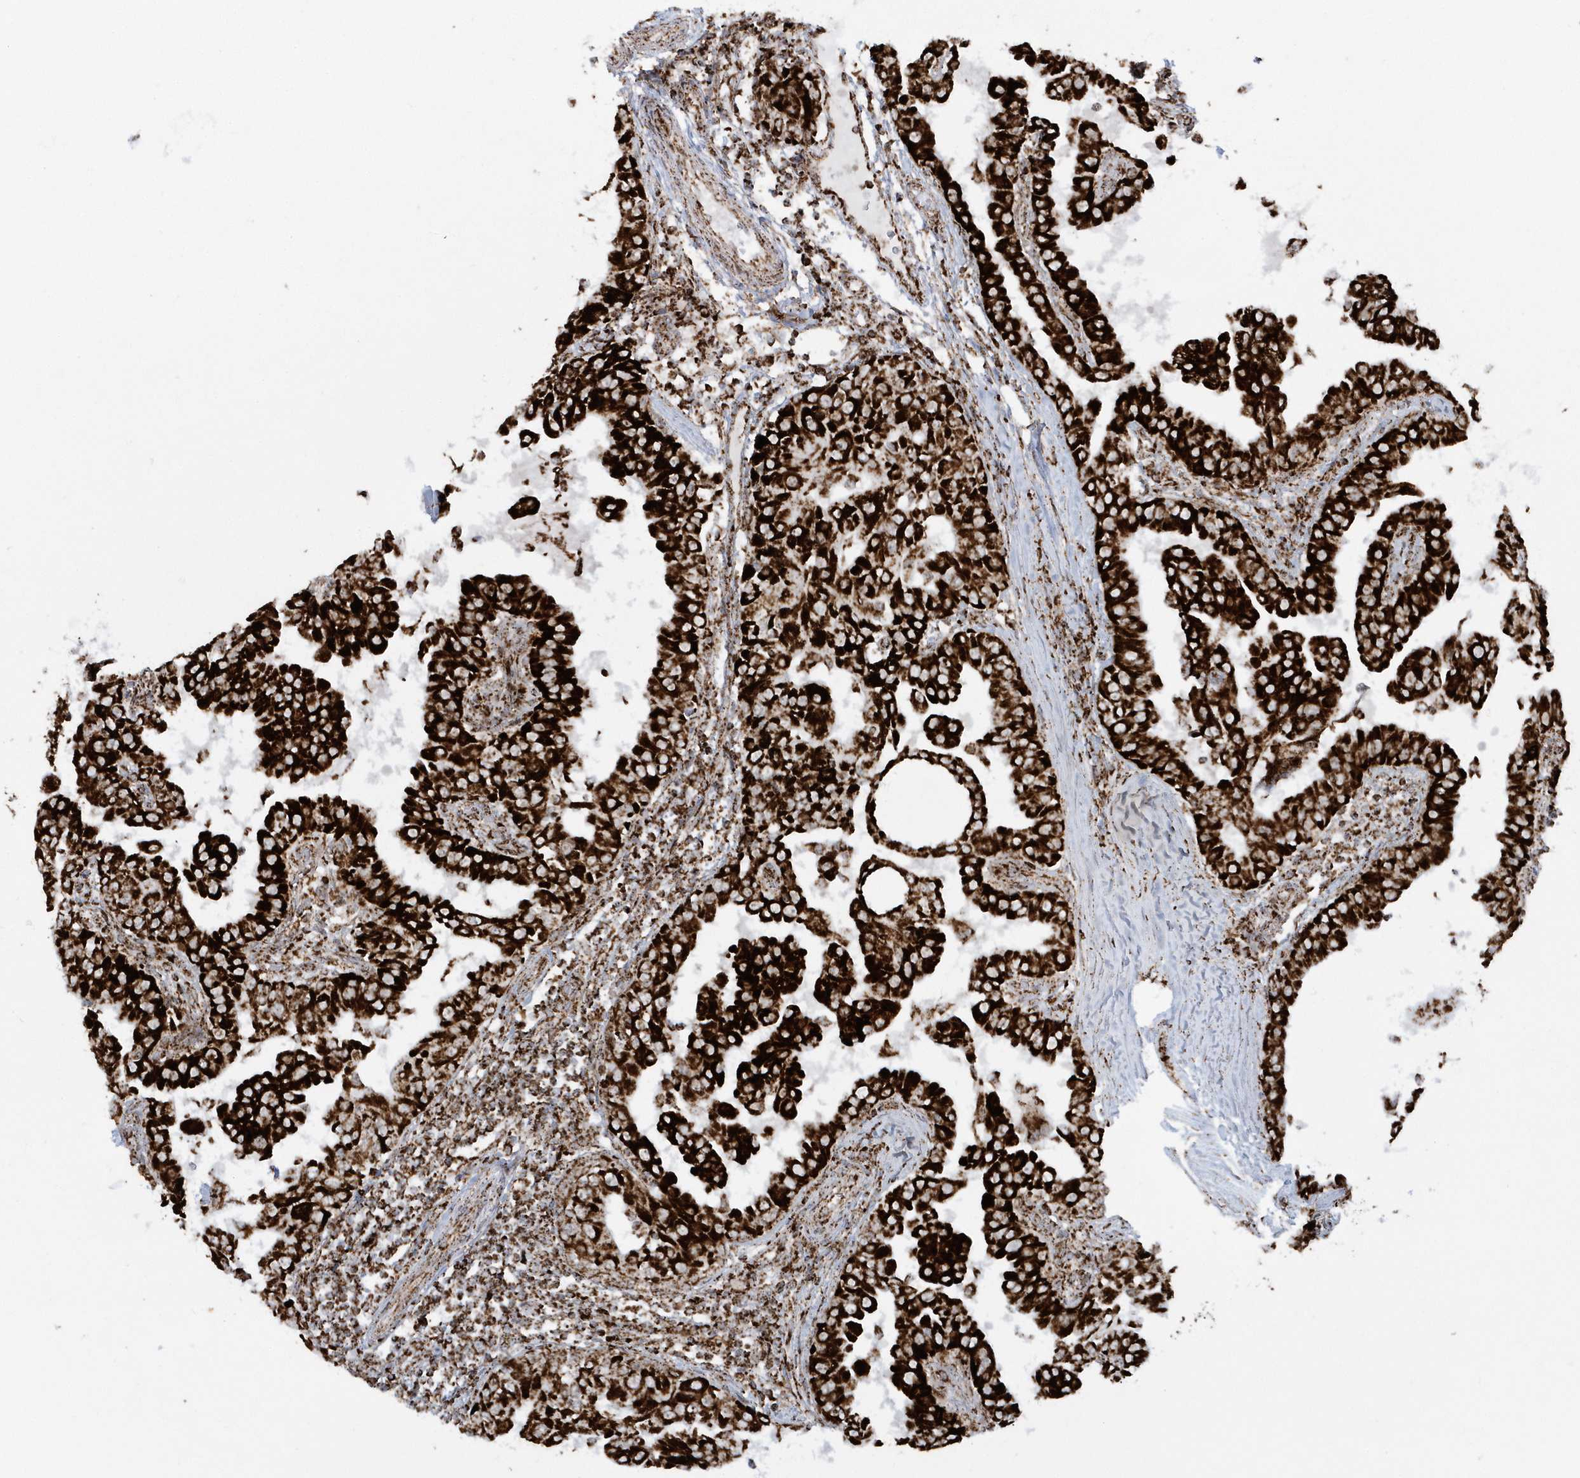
{"staining": {"intensity": "strong", "quantity": ">75%", "location": "cytoplasmic/membranous"}, "tissue": "thyroid cancer", "cell_type": "Tumor cells", "image_type": "cancer", "snomed": [{"axis": "morphology", "description": "Papillary adenocarcinoma, NOS"}, {"axis": "topography", "description": "Thyroid gland"}], "caption": "Immunohistochemical staining of thyroid cancer exhibits strong cytoplasmic/membranous protein positivity in about >75% of tumor cells.", "gene": "CRY2", "patient": {"sex": "male", "age": 33}}